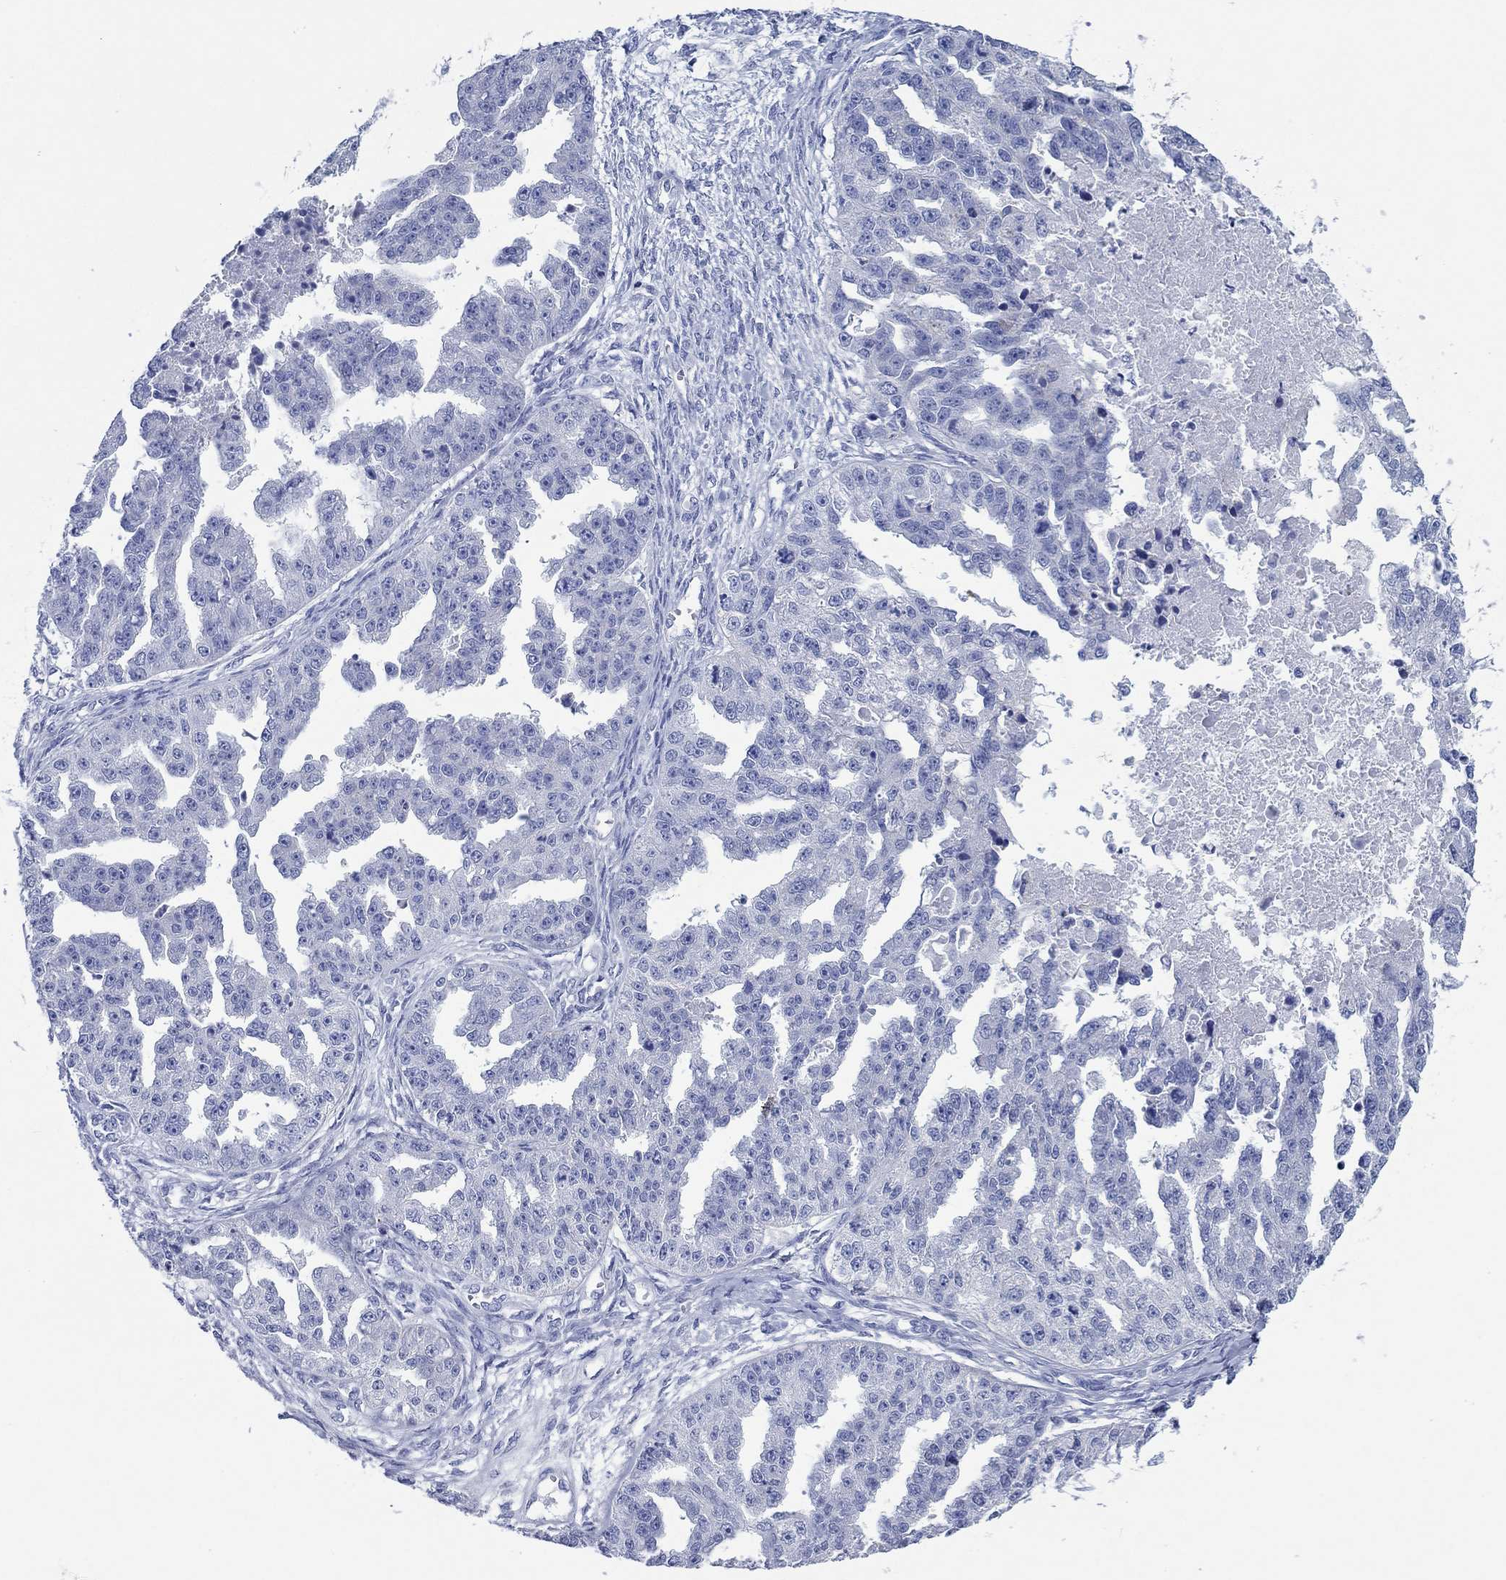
{"staining": {"intensity": "negative", "quantity": "none", "location": "none"}, "tissue": "ovarian cancer", "cell_type": "Tumor cells", "image_type": "cancer", "snomed": [{"axis": "morphology", "description": "Cystadenocarcinoma, serous, NOS"}, {"axis": "topography", "description": "Ovary"}], "caption": "Immunohistochemistry (IHC) micrograph of neoplastic tissue: human ovarian serous cystadenocarcinoma stained with DAB (3,3'-diaminobenzidine) displays no significant protein staining in tumor cells.", "gene": "HCRT", "patient": {"sex": "female", "age": 58}}